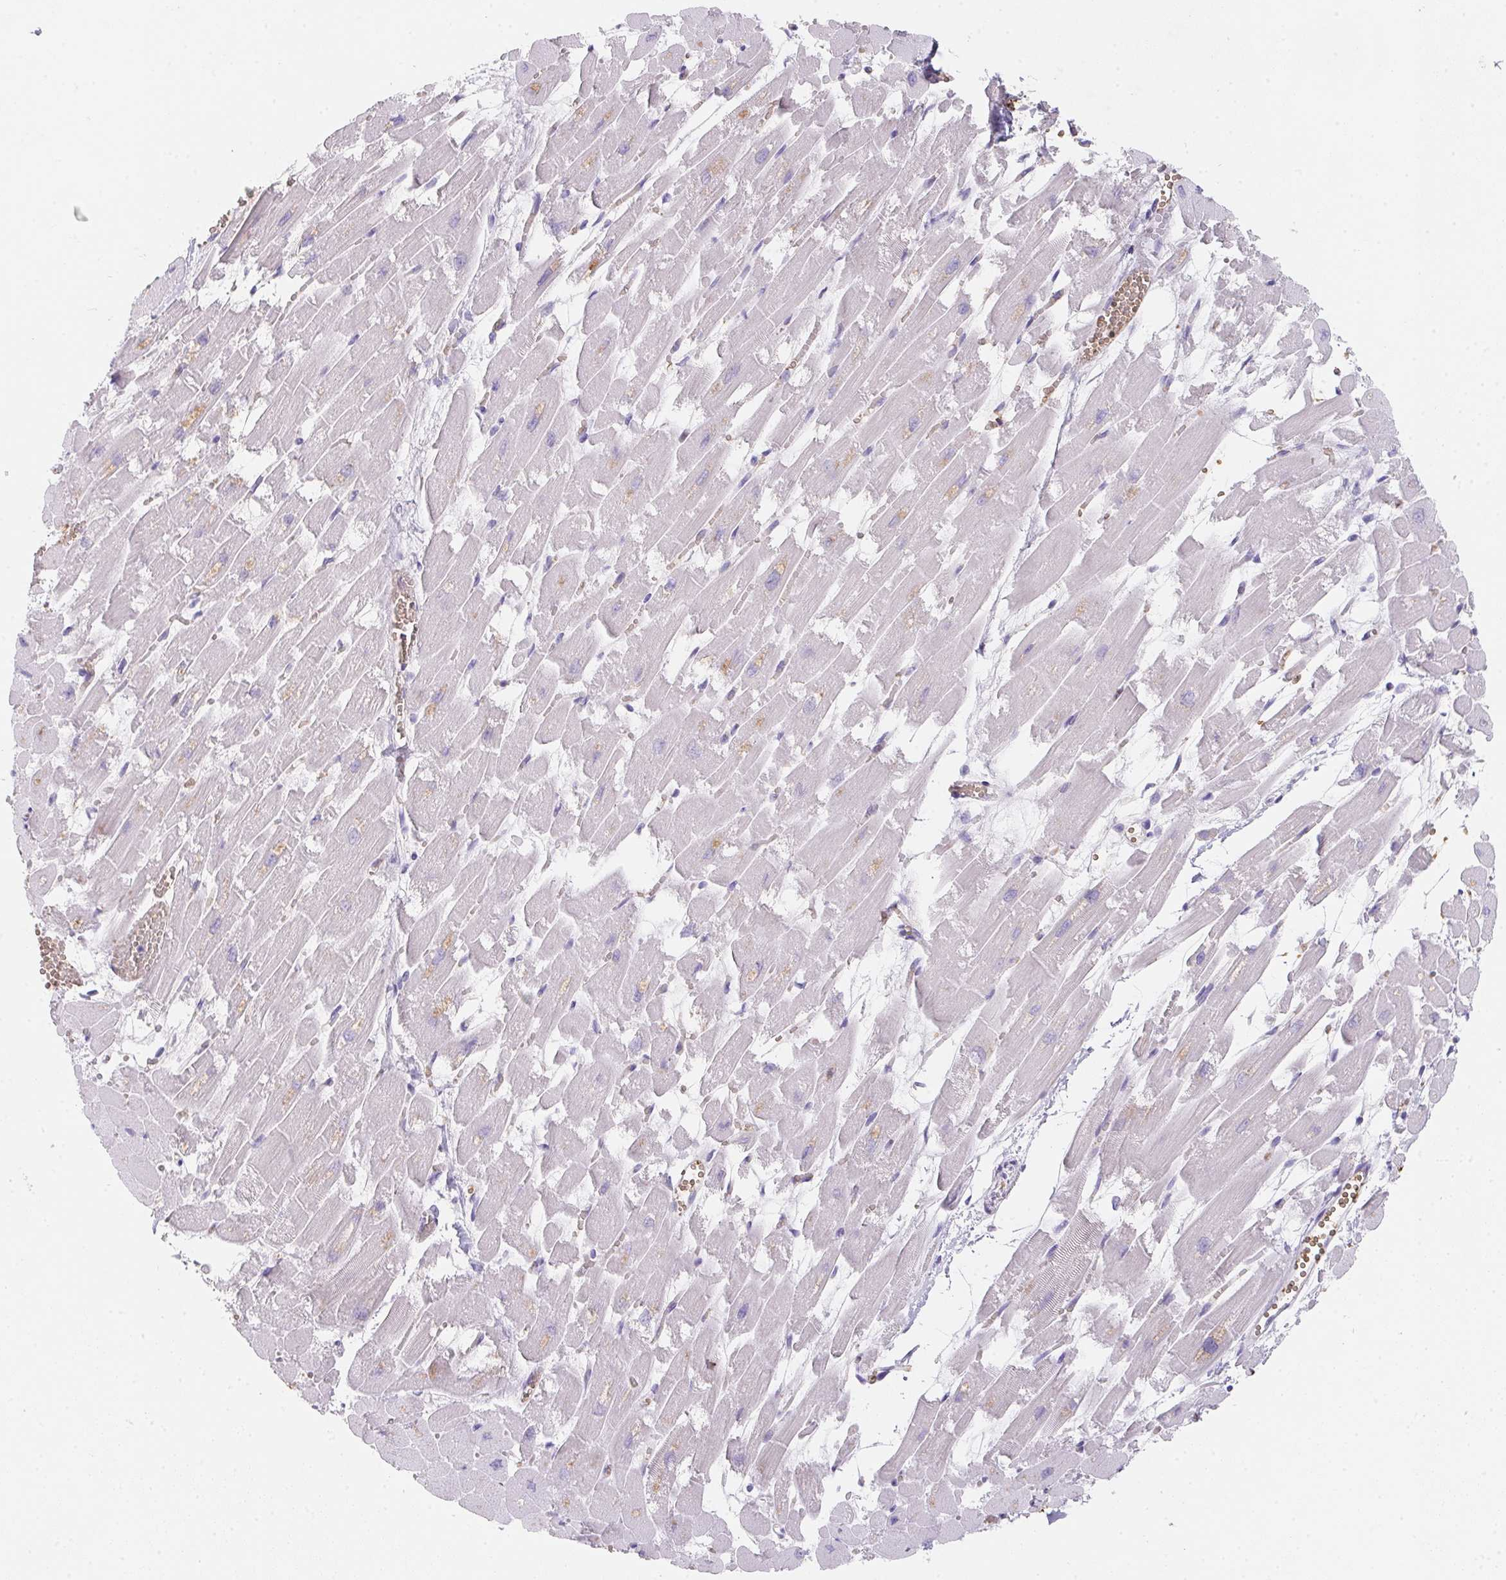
{"staining": {"intensity": "weak", "quantity": "25%-75%", "location": "cytoplasmic/membranous"}, "tissue": "heart muscle", "cell_type": "Cardiomyocytes", "image_type": "normal", "snomed": [{"axis": "morphology", "description": "Normal tissue, NOS"}, {"axis": "topography", "description": "Heart"}], "caption": "Protein analysis of unremarkable heart muscle displays weak cytoplasmic/membranous positivity in approximately 25%-75% of cardiomyocytes. The staining is performed using DAB brown chromogen to label protein expression. The nuclei are counter-stained blue using hematoxylin.", "gene": "DCD", "patient": {"sex": "female", "age": 52}}